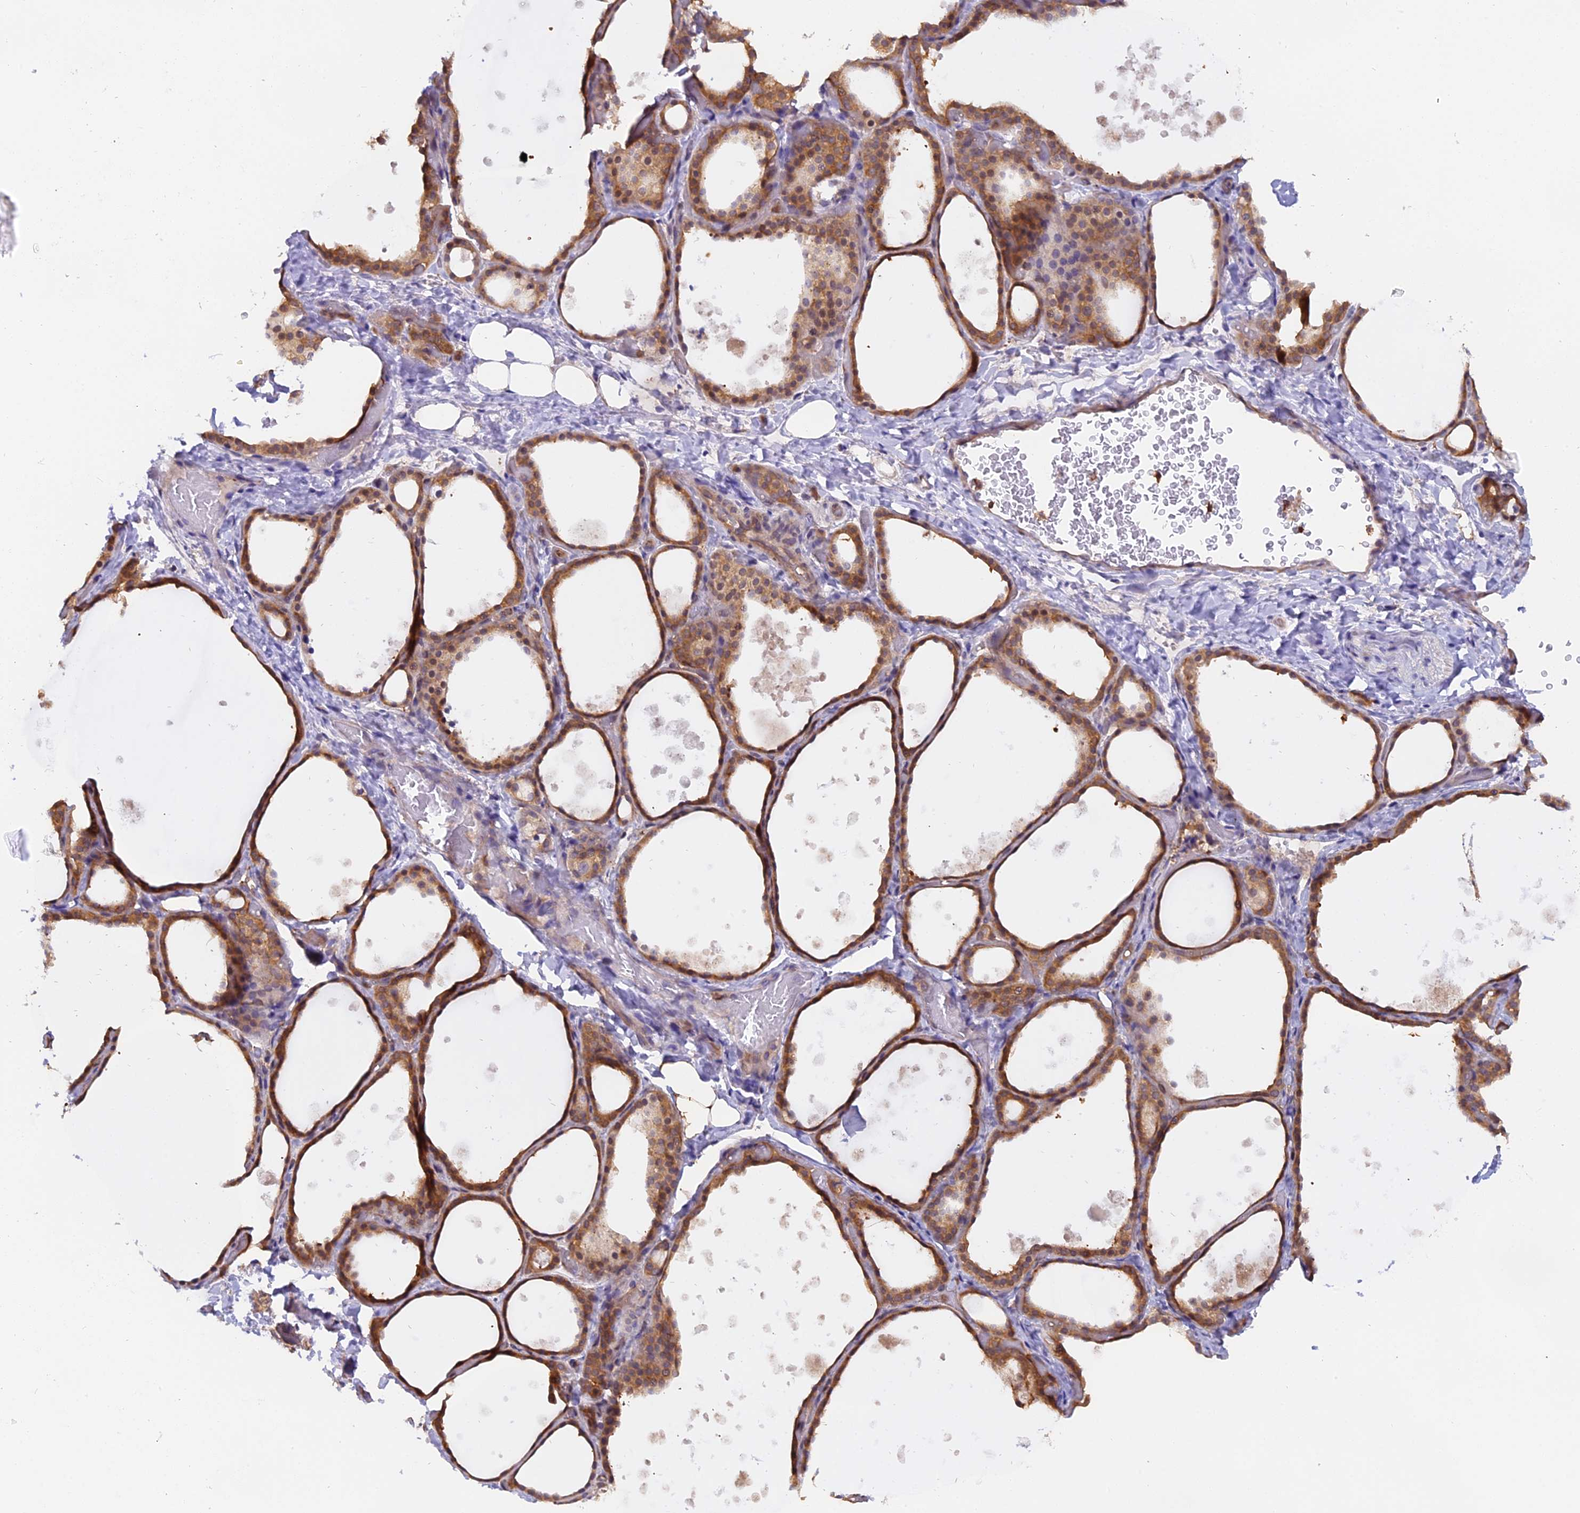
{"staining": {"intensity": "moderate", "quantity": ">75%", "location": "cytoplasmic/membranous"}, "tissue": "thyroid gland", "cell_type": "Glandular cells", "image_type": "normal", "snomed": [{"axis": "morphology", "description": "Normal tissue, NOS"}, {"axis": "topography", "description": "Thyroid gland"}], "caption": "This photomicrograph demonstrates immunohistochemistry staining of normal human thyroid gland, with medium moderate cytoplasmic/membranous expression in approximately >75% of glandular cells.", "gene": "FAM118B", "patient": {"sex": "female", "age": 44}}